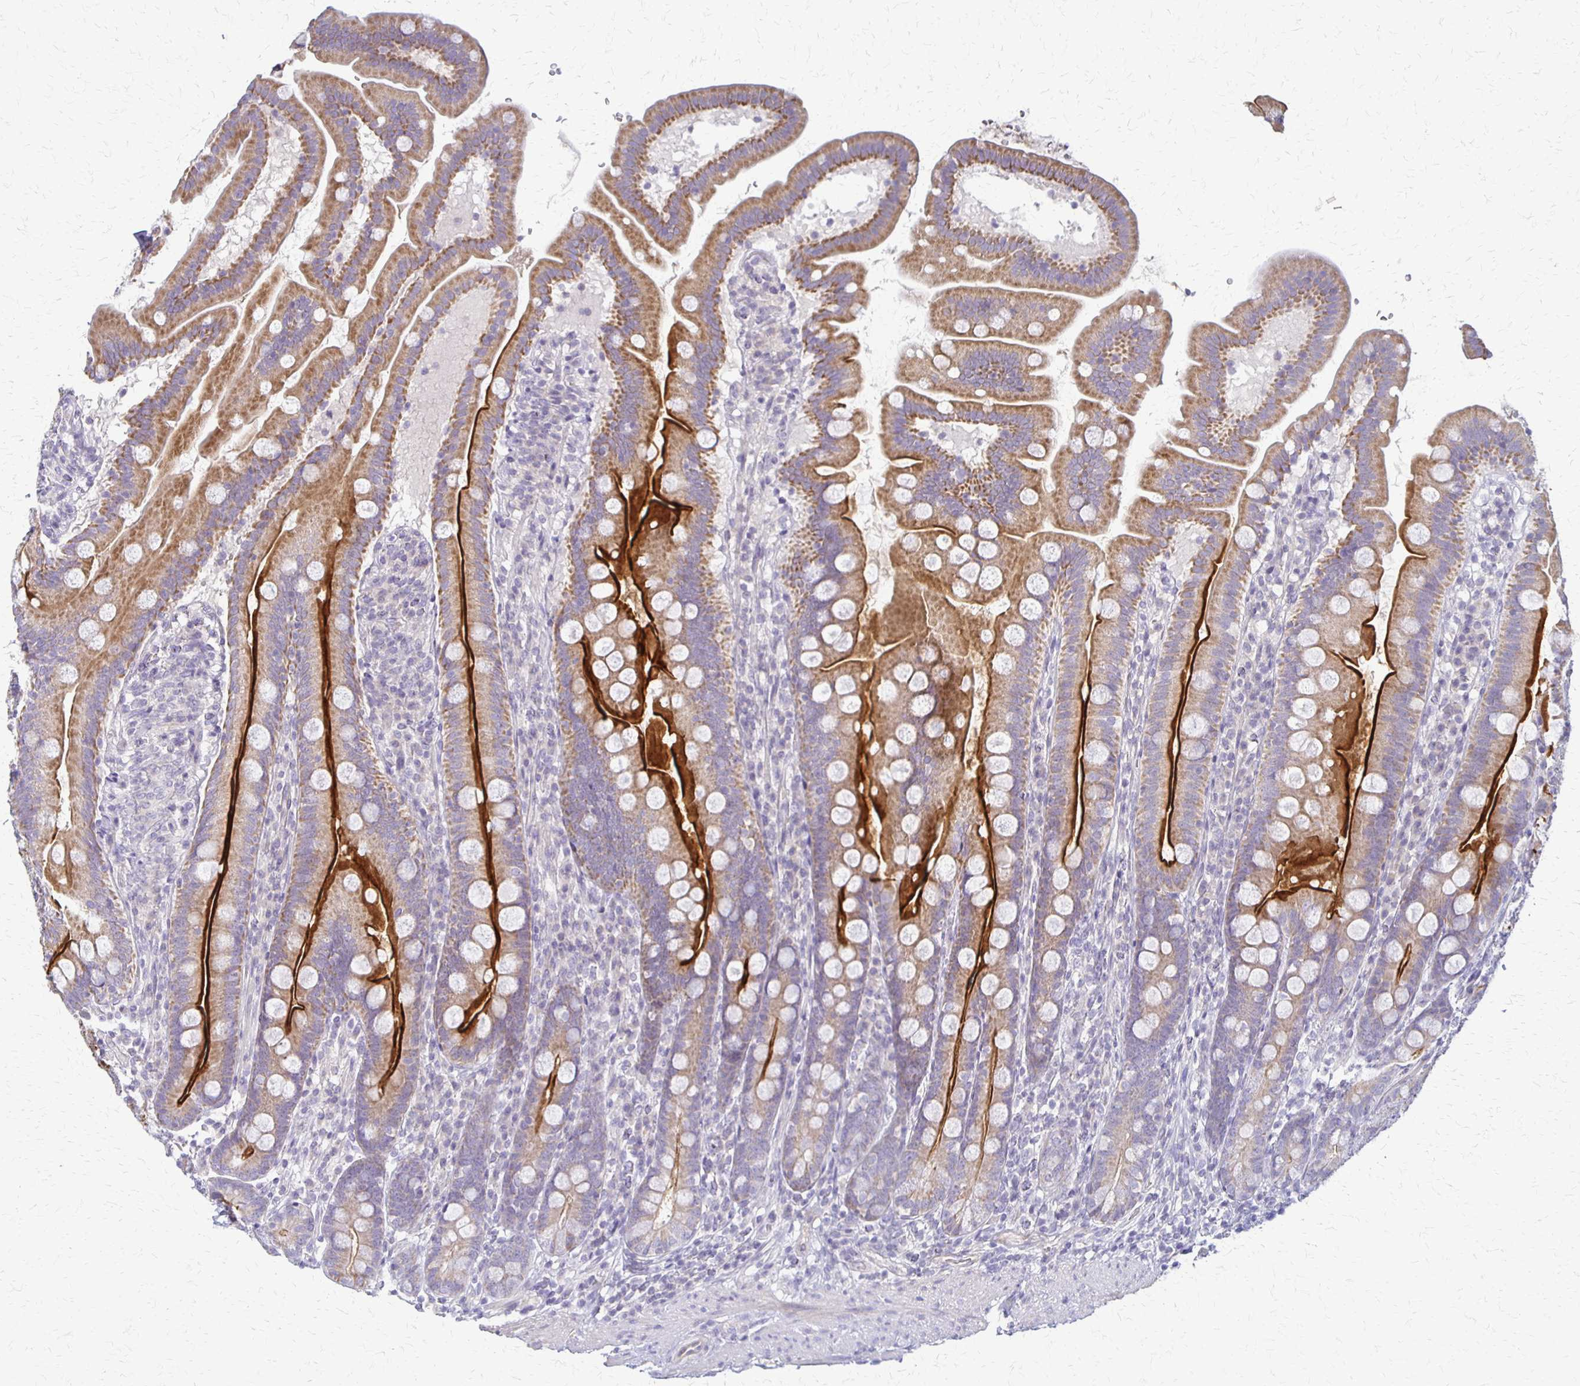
{"staining": {"intensity": "strong", "quantity": "25%-75%", "location": "cytoplasmic/membranous"}, "tissue": "duodenum", "cell_type": "Glandular cells", "image_type": "normal", "snomed": [{"axis": "morphology", "description": "Normal tissue, NOS"}, {"axis": "topography", "description": "Duodenum"}], "caption": "Human duodenum stained with a brown dye reveals strong cytoplasmic/membranous positive expression in about 25%-75% of glandular cells.", "gene": "RHOC", "patient": {"sex": "female", "age": 67}}